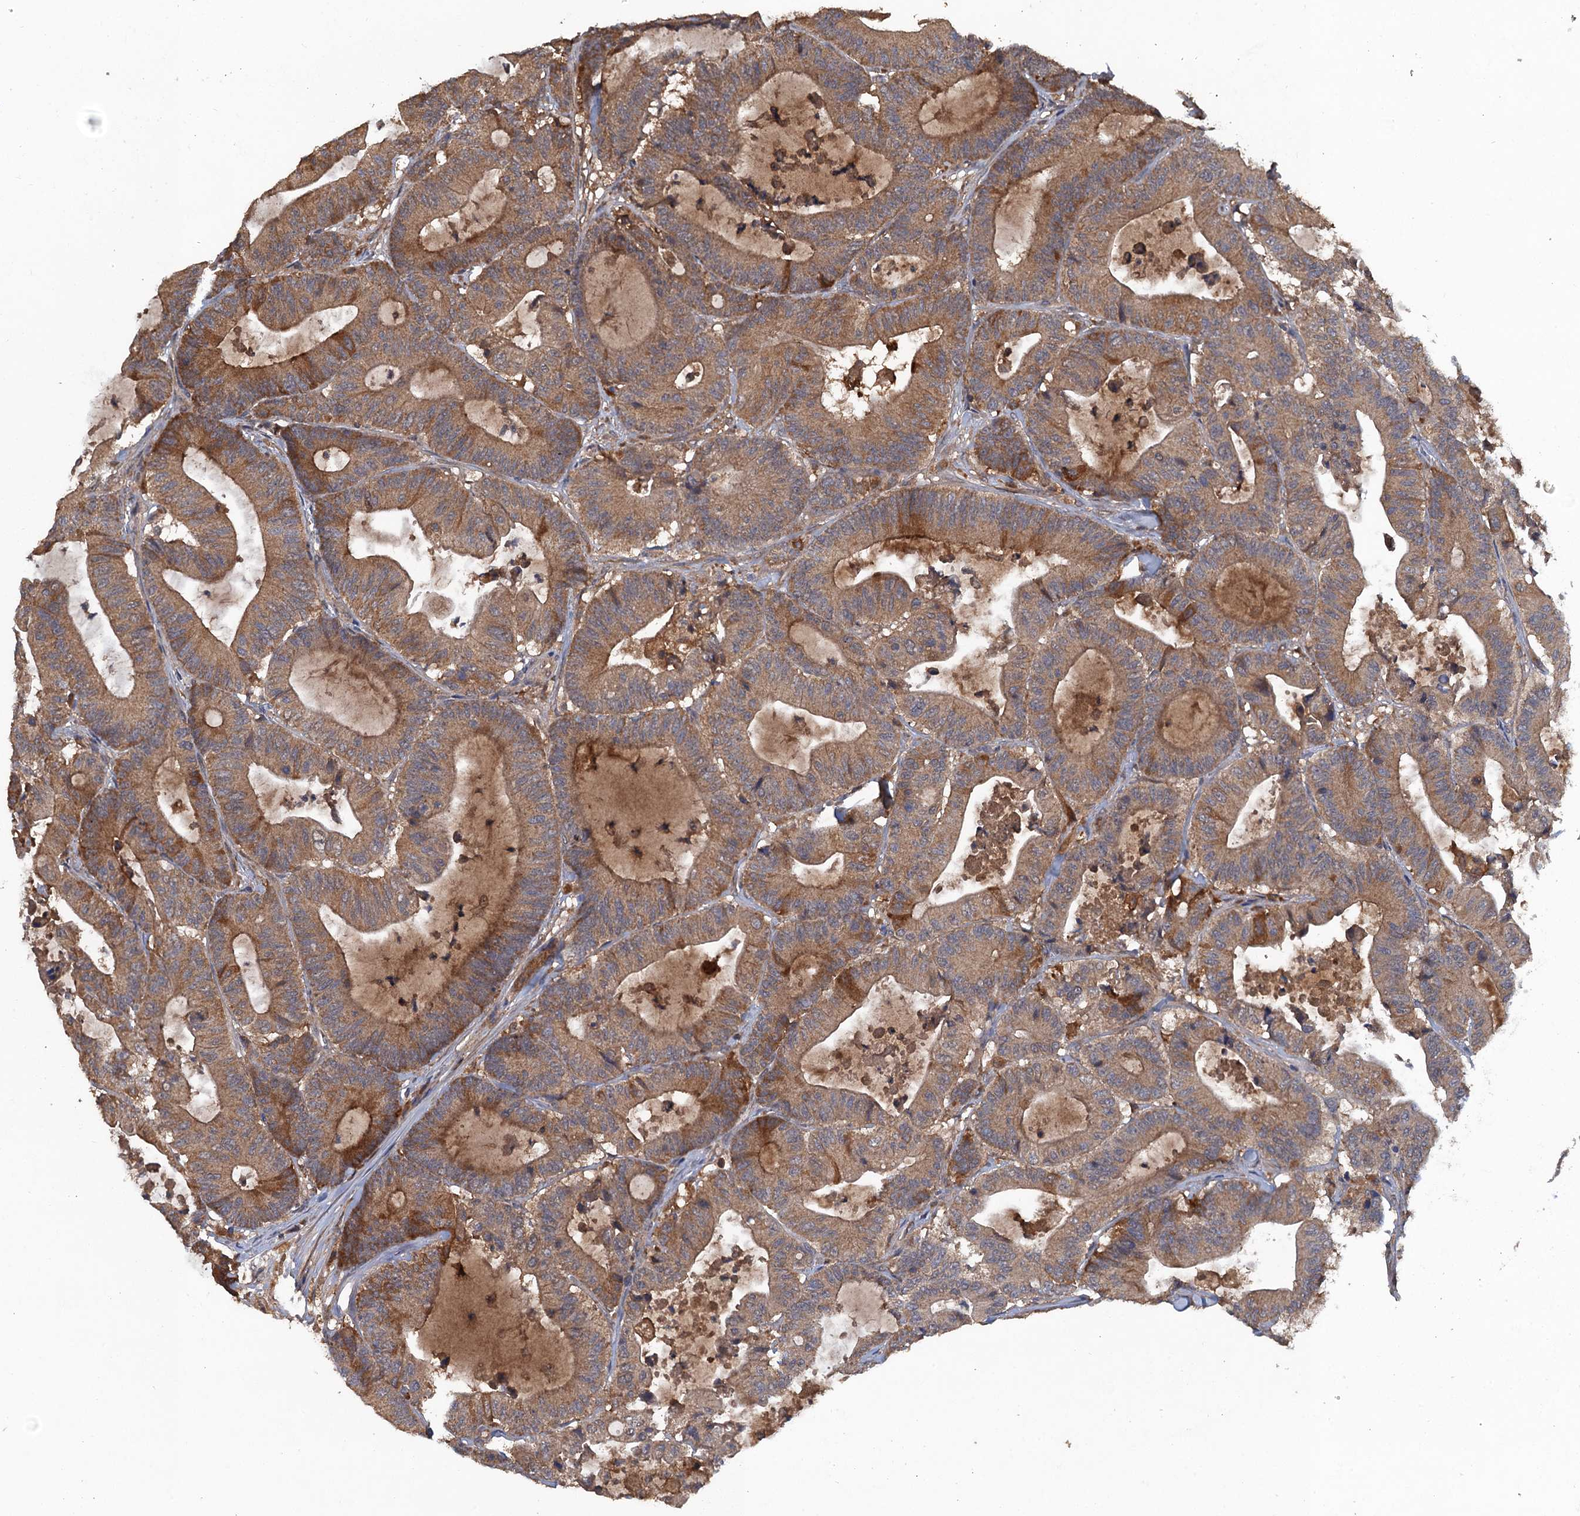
{"staining": {"intensity": "moderate", "quantity": ">75%", "location": "cytoplasmic/membranous"}, "tissue": "colorectal cancer", "cell_type": "Tumor cells", "image_type": "cancer", "snomed": [{"axis": "morphology", "description": "Adenocarcinoma, NOS"}, {"axis": "topography", "description": "Colon"}], "caption": "Moderate cytoplasmic/membranous expression is appreciated in approximately >75% of tumor cells in adenocarcinoma (colorectal). (Stains: DAB (3,3'-diaminobenzidine) in brown, nuclei in blue, Microscopy: brightfield microscopy at high magnification).", "gene": "HAPLN3", "patient": {"sex": "female", "age": 84}}